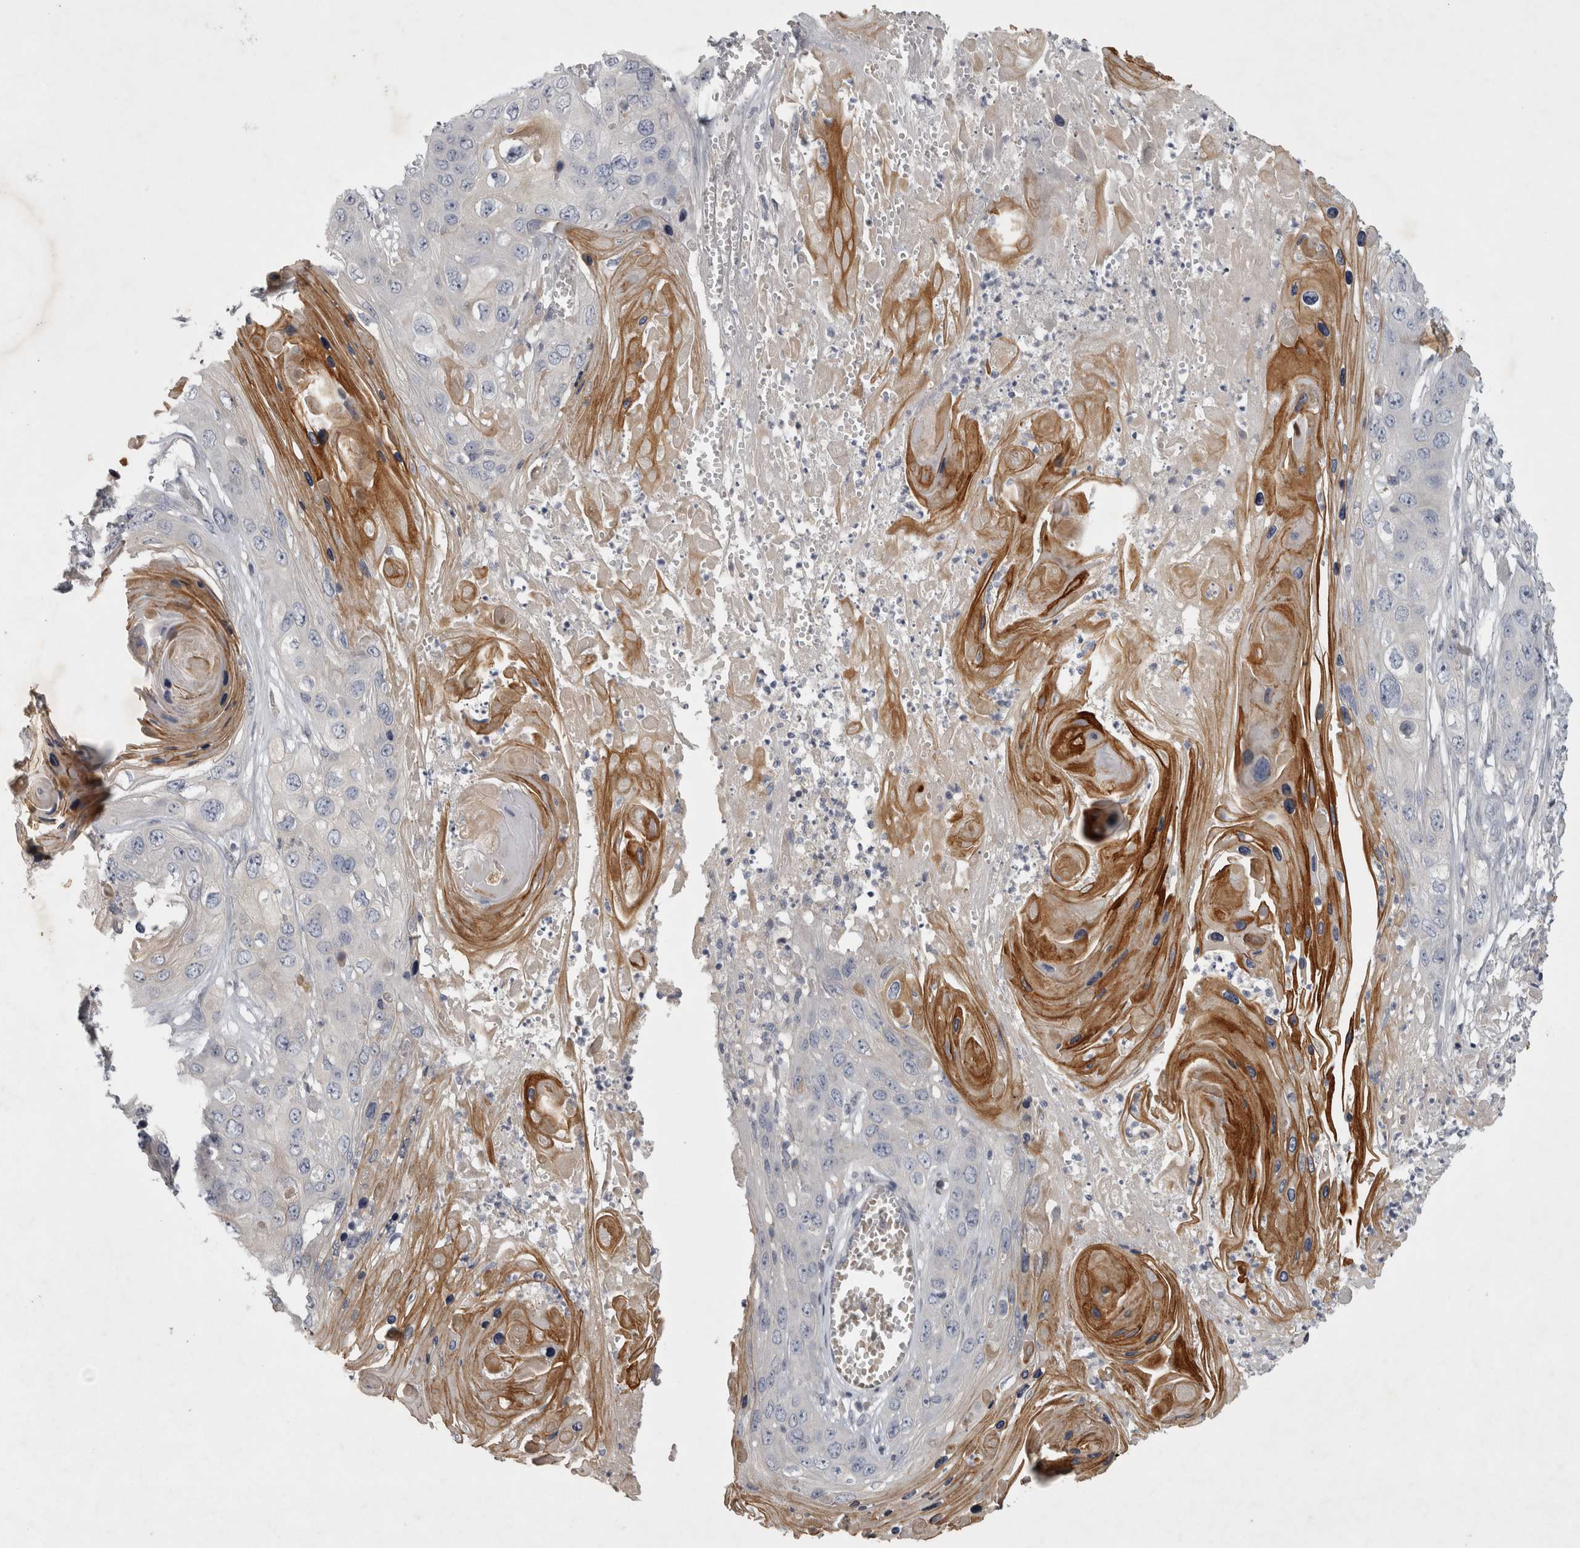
{"staining": {"intensity": "negative", "quantity": "none", "location": "none"}, "tissue": "skin cancer", "cell_type": "Tumor cells", "image_type": "cancer", "snomed": [{"axis": "morphology", "description": "Squamous cell carcinoma, NOS"}, {"axis": "topography", "description": "Skin"}], "caption": "Tumor cells show no significant protein positivity in skin squamous cell carcinoma. (Stains: DAB (3,3'-diaminobenzidine) immunohistochemistry with hematoxylin counter stain, Microscopy: brightfield microscopy at high magnification).", "gene": "ENPP7", "patient": {"sex": "male", "age": 55}}